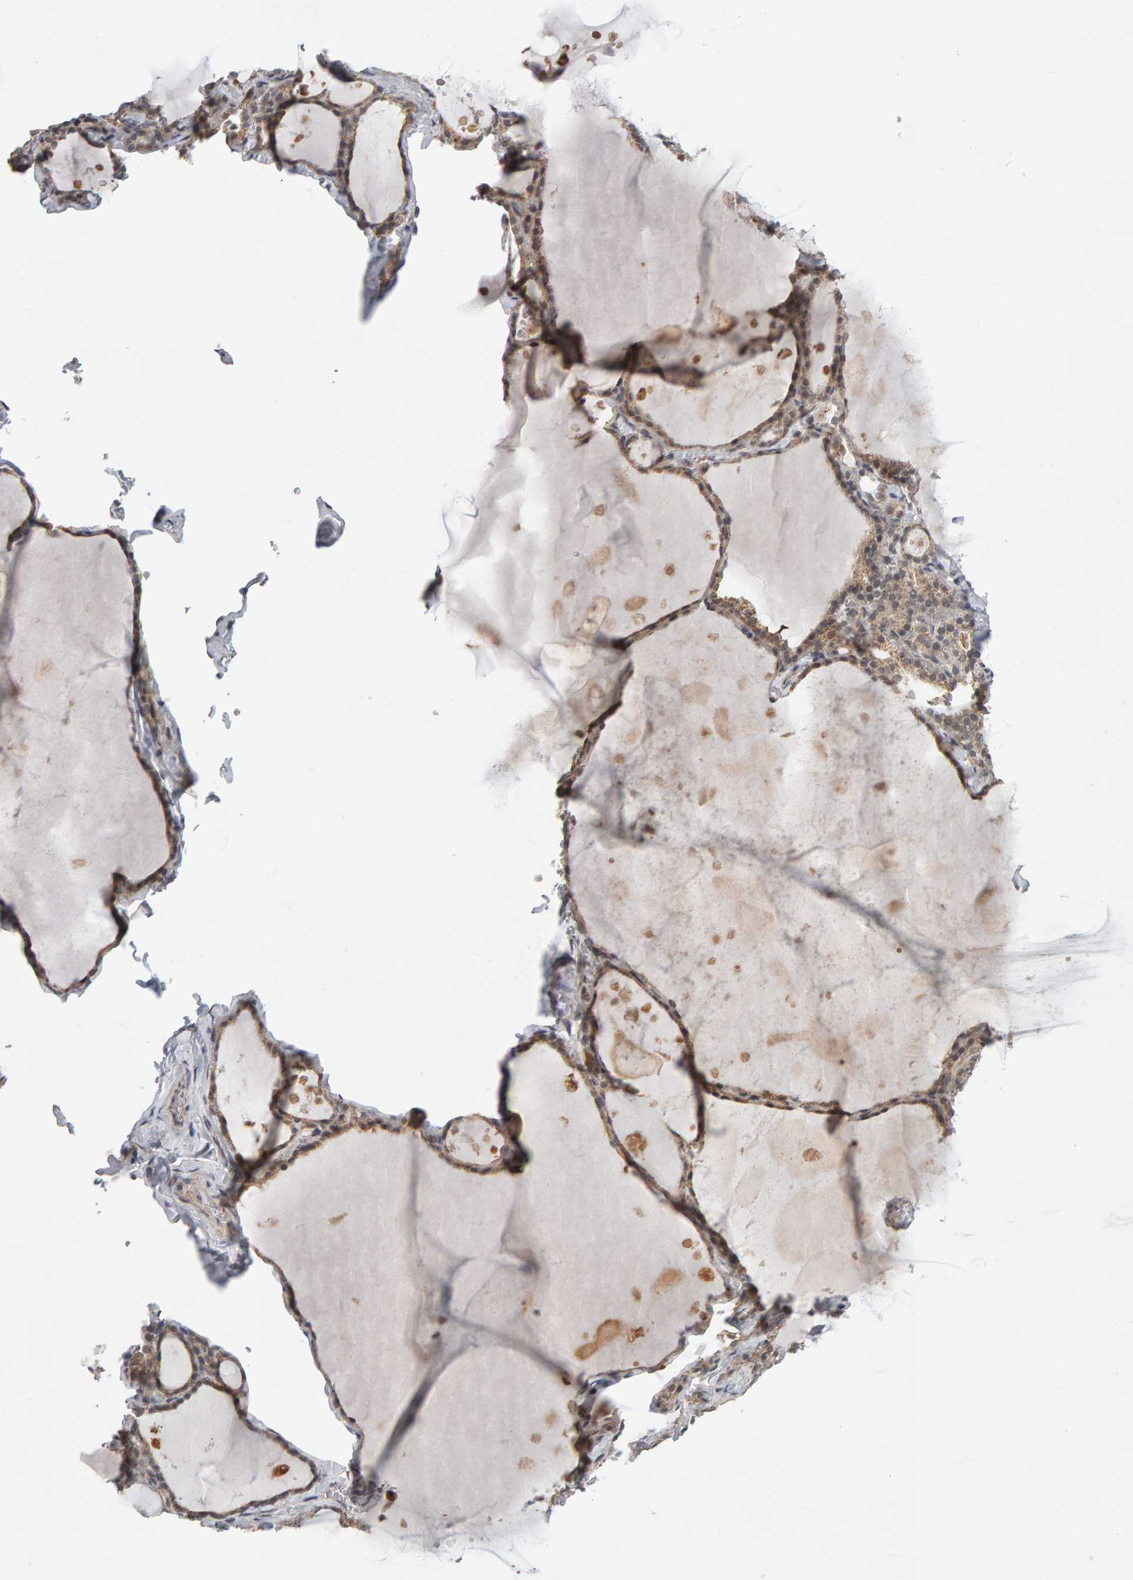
{"staining": {"intensity": "moderate", "quantity": ">75%", "location": "cytoplasmic/membranous,nuclear"}, "tissue": "thyroid gland", "cell_type": "Glandular cells", "image_type": "normal", "snomed": [{"axis": "morphology", "description": "Normal tissue, NOS"}, {"axis": "topography", "description": "Thyroid gland"}], "caption": "Immunohistochemical staining of benign human thyroid gland reveals moderate cytoplasmic/membranous,nuclear protein staining in approximately >75% of glandular cells. (brown staining indicates protein expression, while blue staining denotes nuclei).", "gene": "DAP3", "patient": {"sex": "male", "age": 56}}